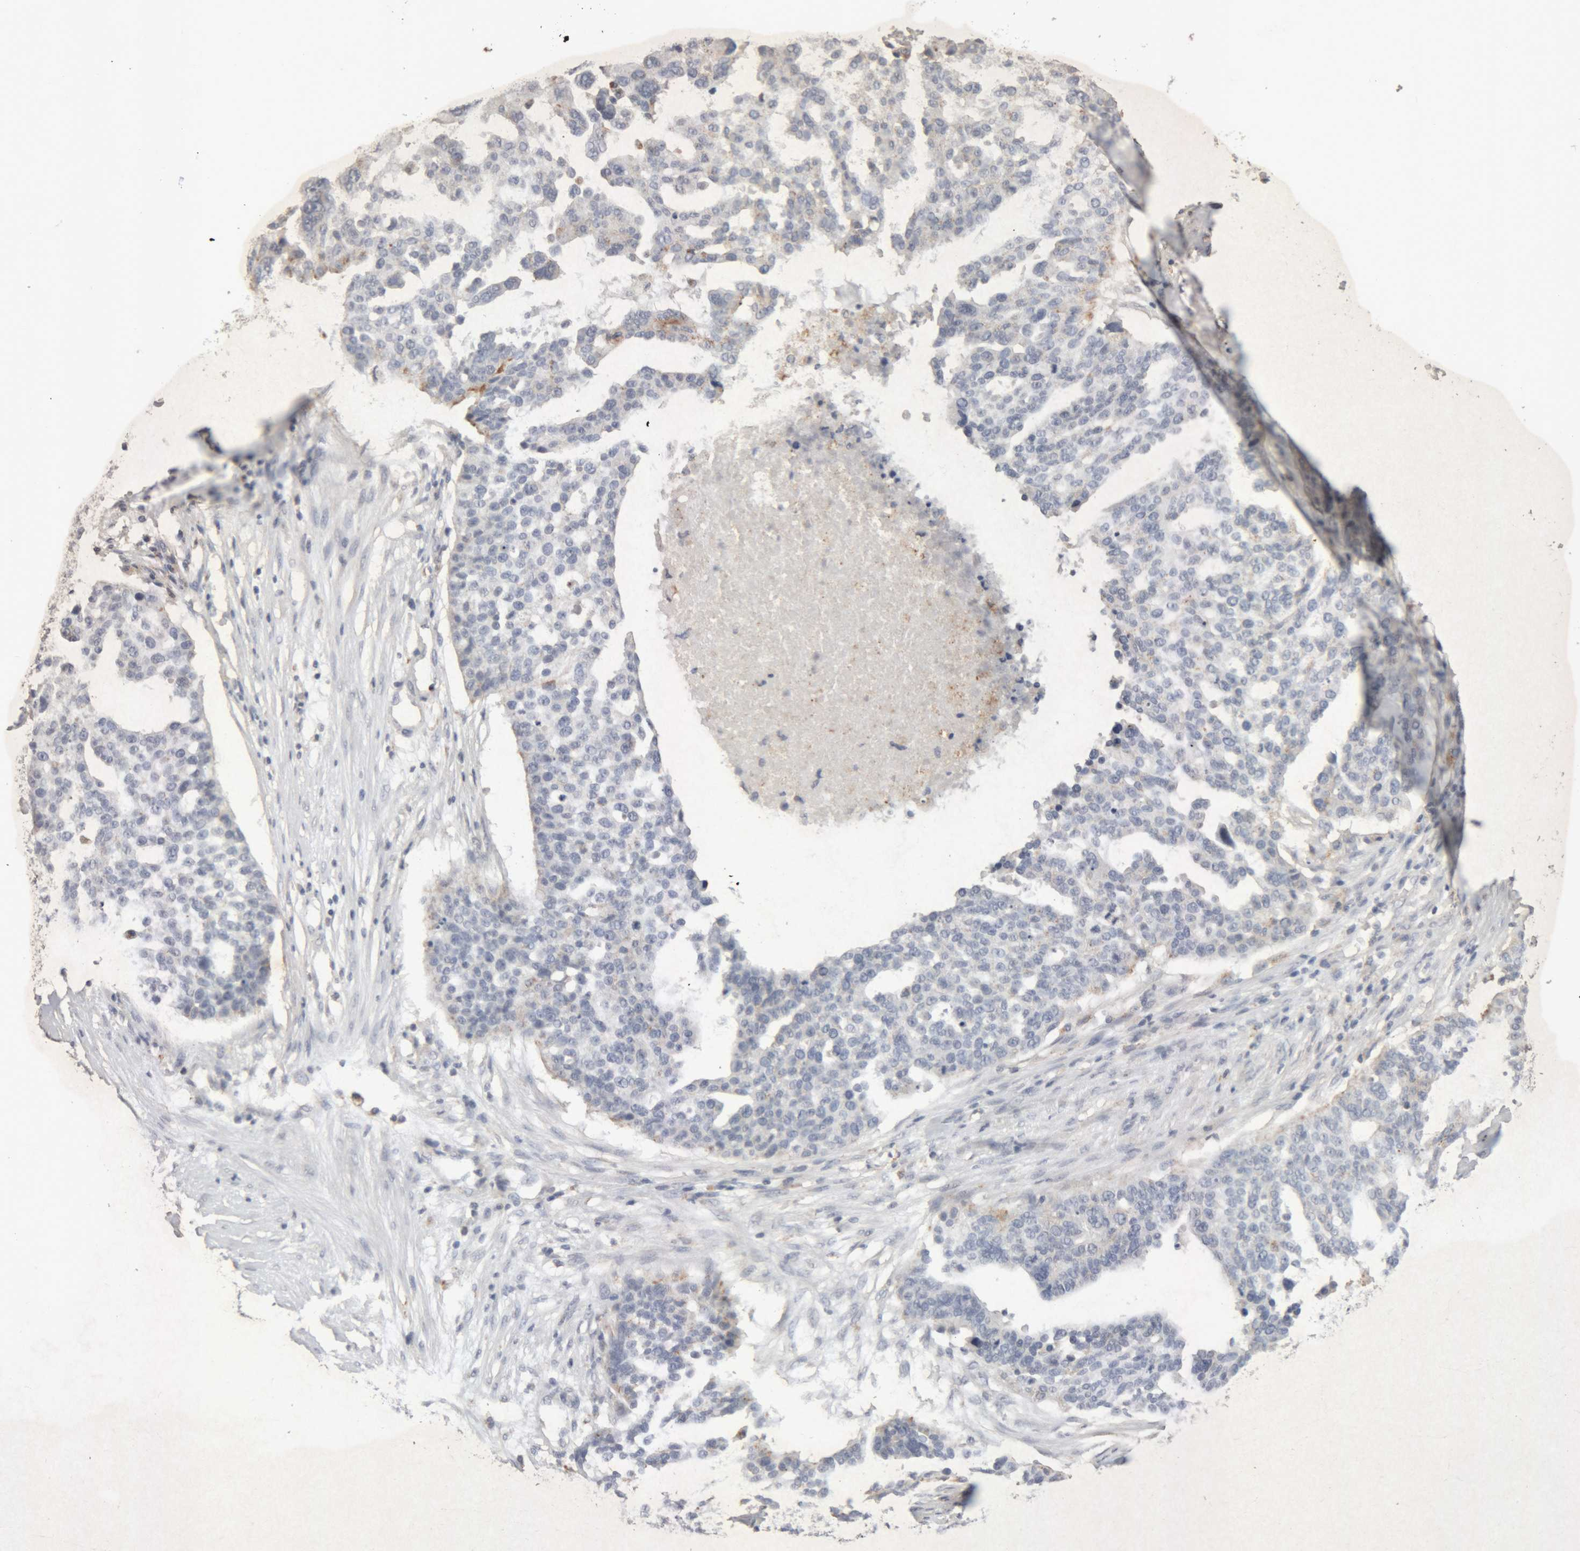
{"staining": {"intensity": "negative", "quantity": "none", "location": "none"}, "tissue": "ovarian cancer", "cell_type": "Tumor cells", "image_type": "cancer", "snomed": [{"axis": "morphology", "description": "Cystadenocarcinoma, serous, NOS"}, {"axis": "topography", "description": "Ovary"}], "caption": "Human ovarian cancer (serous cystadenocarcinoma) stained for a protein using immunohistochemistry (IHC) displays no staining in tumor cells.", "gene": "ARSA", "patient": {"sex": "female", "age": 59}}